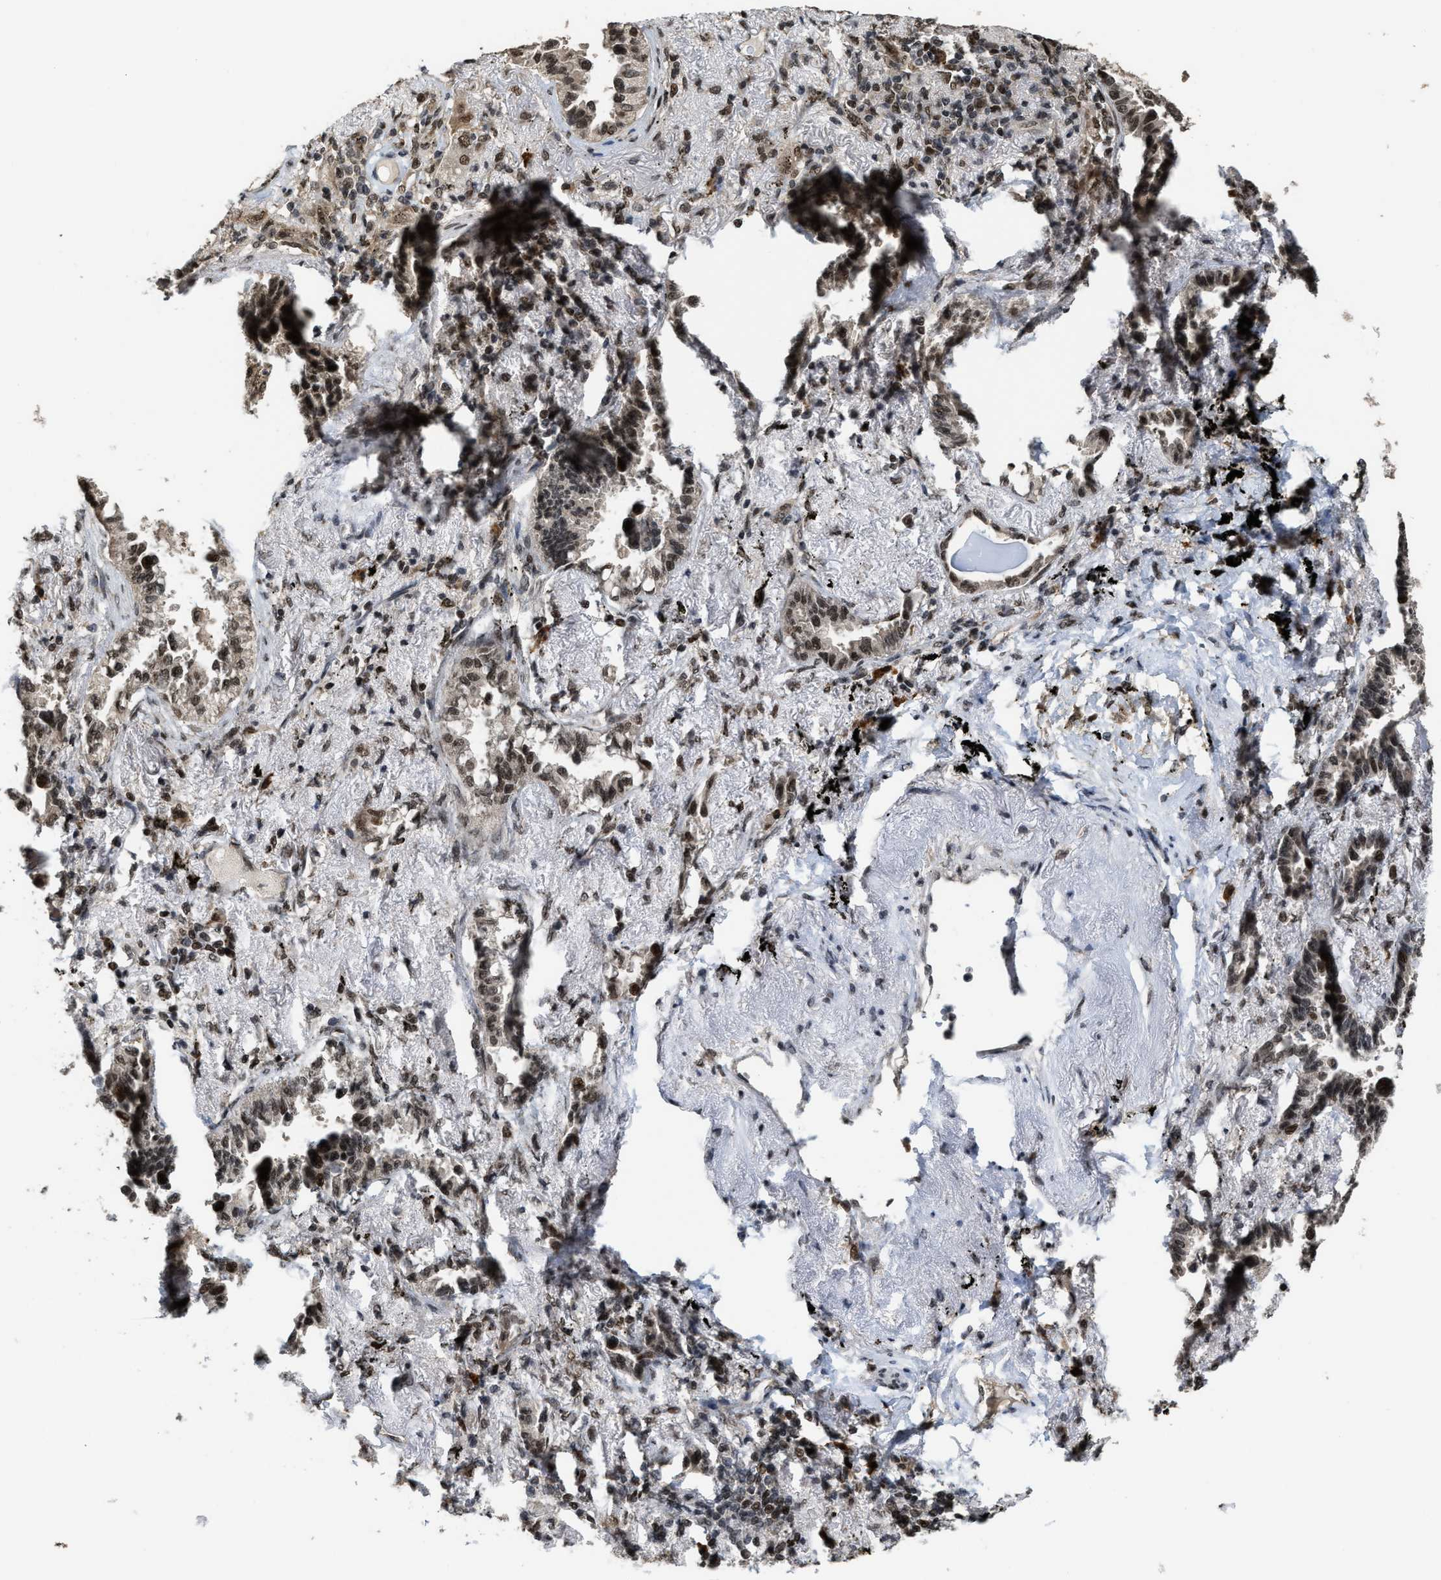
{"staining": {"intensity": "moderate", "quantity": "<25%", "location": "nuclear"}, "tissue": "lung cancer", "cell_type": "Tumor cells", "image_type": "cancer", "snomed": [{"axis": "morphology", "description": "Adenocarcinoma, NOS"}, {"axis": "topography", "description": "Lung"}], "caption": "Immunohistochemistry (IHC) of lung cancer (adenocarcinoma) demonstrates low levels of moderate nuclear expression in approximately <25% of tumor cells.", "gene": "SERTAD2", "patient": {"sex": "male", "age": 59}}